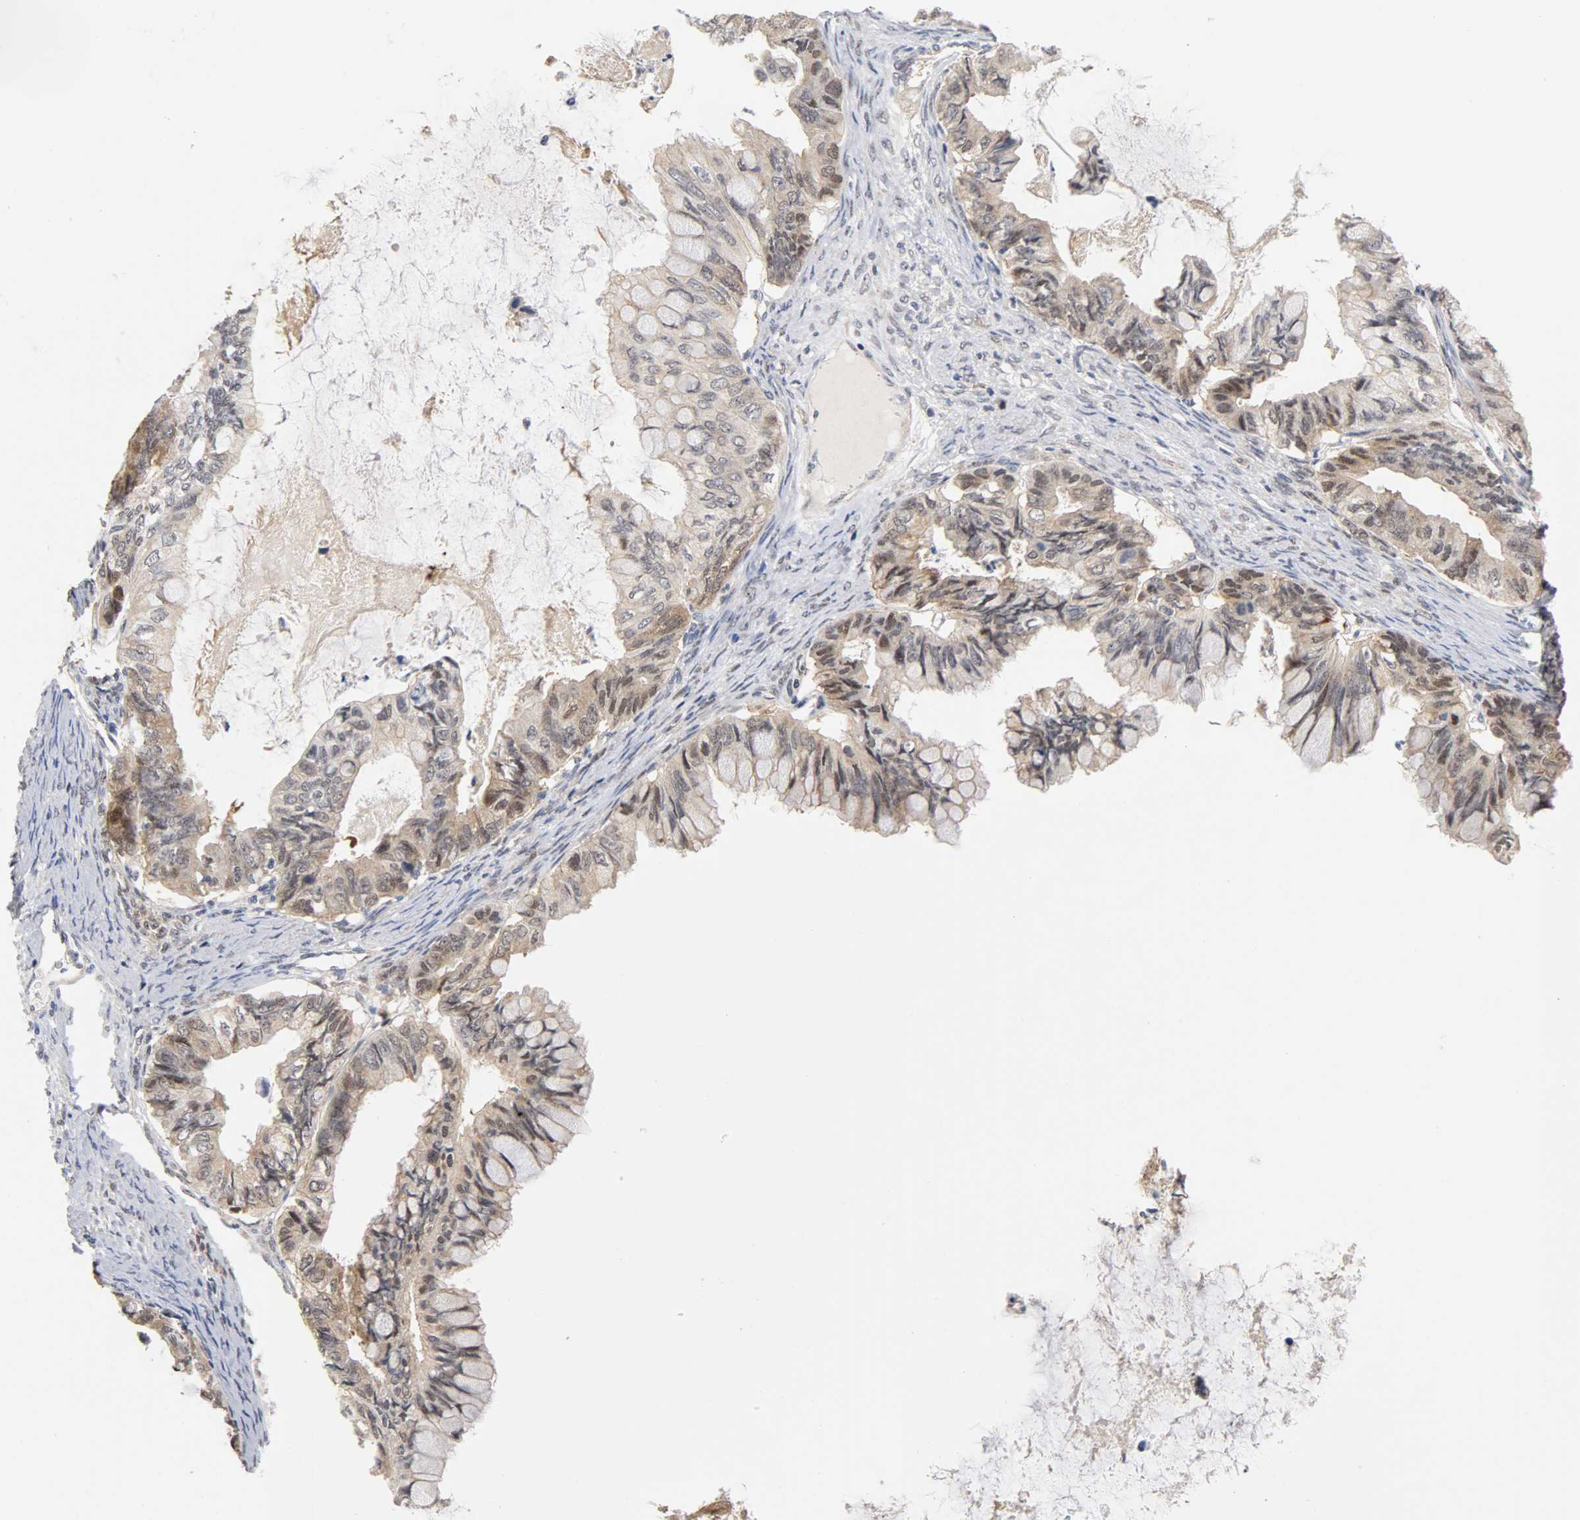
{"staining": {"intensity": "strong", "quantity": "25%-75%", "location": "cytoplasmic/membranous,nuclear"}, "tissue": "ovarian cancer", "cell_type": "Tumor cells", "image_type": "cancer", "snomed": [{"axis": "morphology", "description": "Cystadenocarcinoma, mucinous, NOS"}, {"axis": "topography", "description": "Ovary"}], "caption": "Approximately 25%-75% of tumor cells in ovarian cancer (mucinous cystadenocarcinoma) reveal strong cytoplasmic/membranous and nuclear protein expression as visualized by brown immunohistochemical staining.", "gene": "UBE2M", "patient": {"sex": "female", "age": 80}}